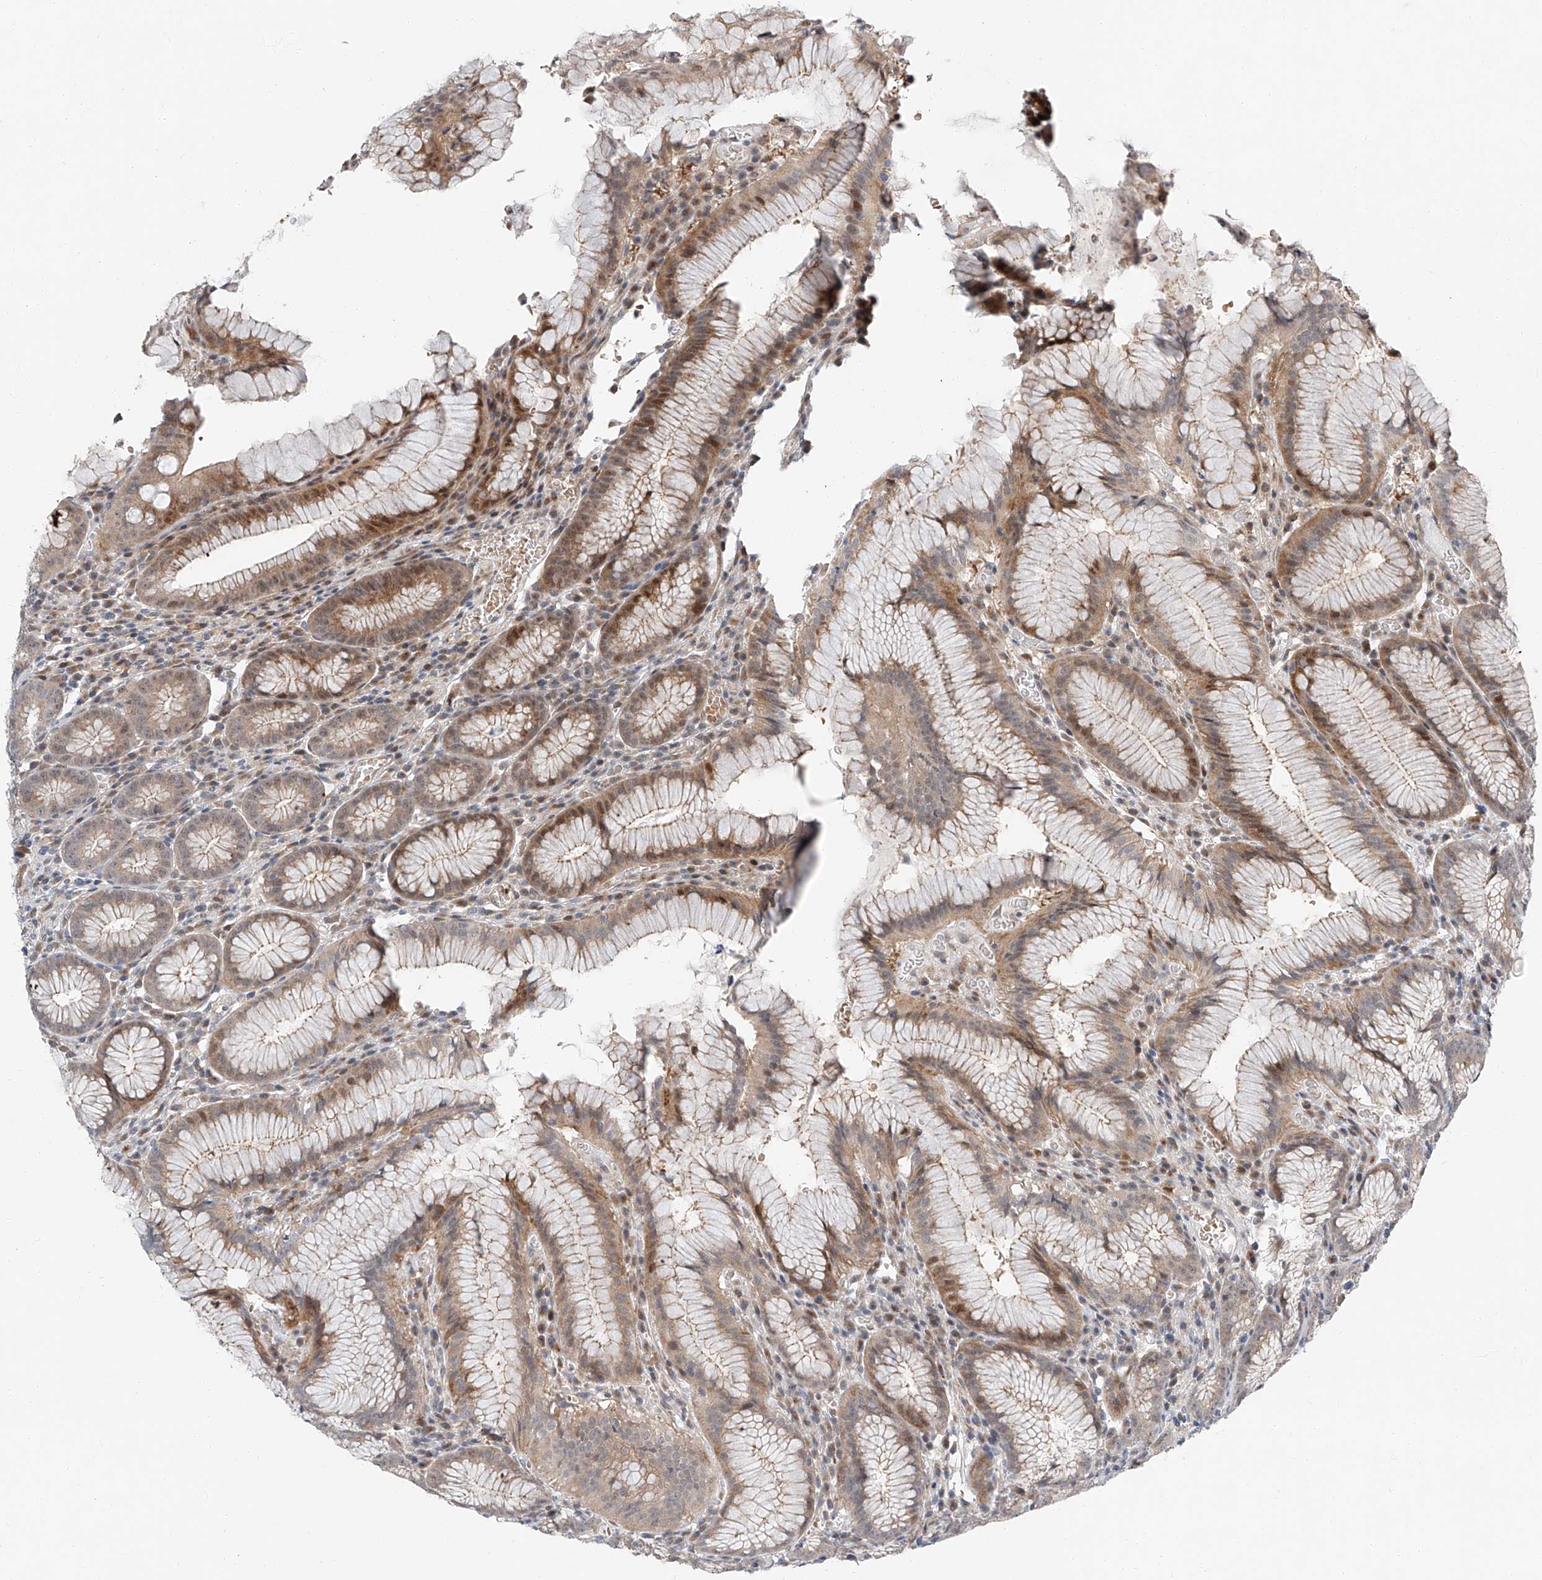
{"staining": {"intensity": "moderate", "quantity": "25%-75%", "location": "cytoplasmic/membranous,nuclear"}, "tissue": "stomach", "cell_type": "Glandular cells", "image_type": "normal", "snomed": [{"axis": "morphology", "description": "Normal tissue, NOS"}, {"axis": "topography", "description": "Stomach"}], "caption": "A brown stain shows moderate cytoplasmic/membranous,nuclear positivity of a protein in glandular cells of benign human stomach. (brown staining indicates protein expression, while blue staining denotes nuclei).", "gene": "CLDND1", "patient": {"sex": "male", "age": 55}}